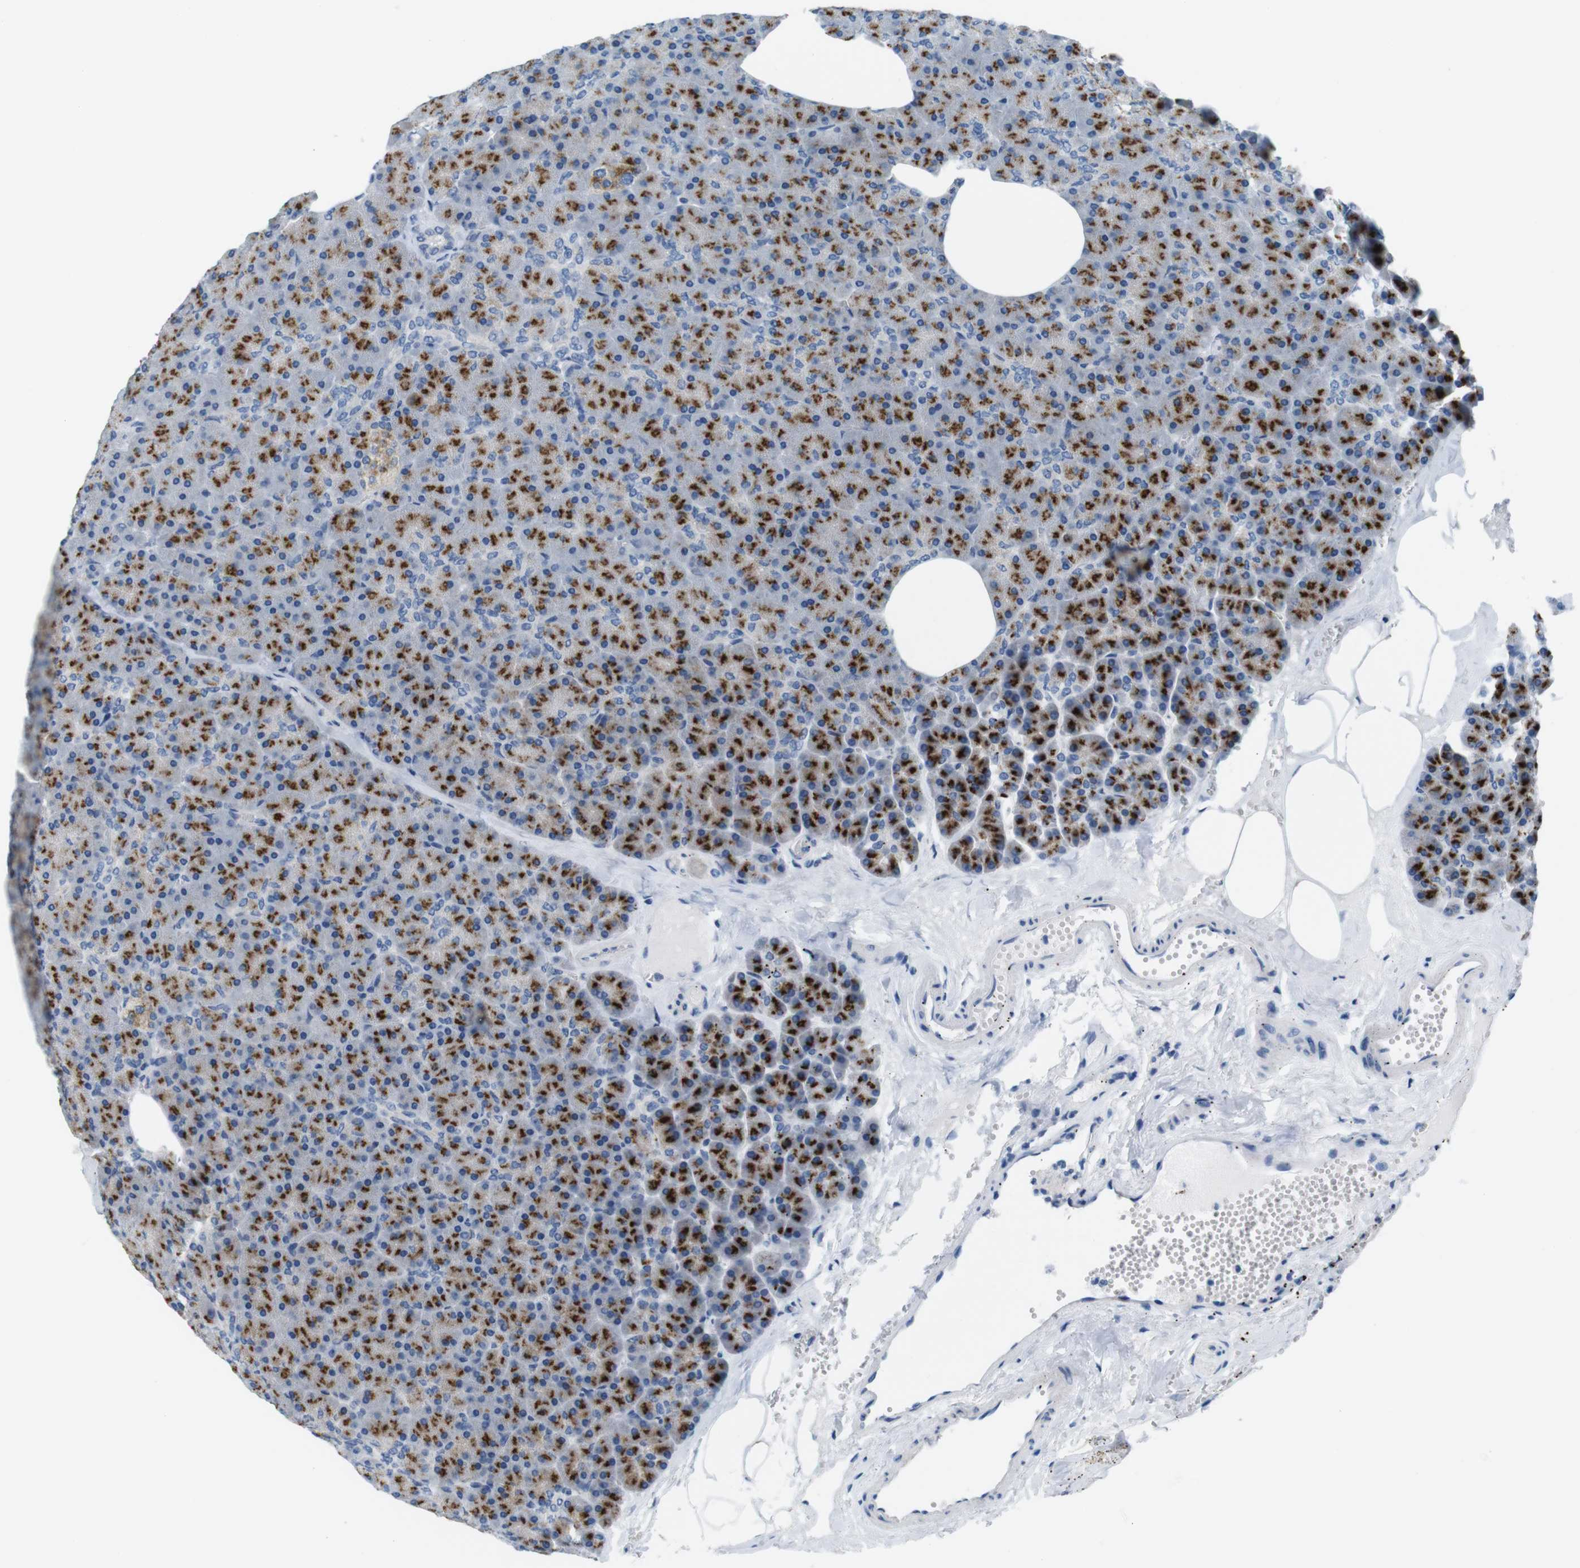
{"staining": {"intensity": "strong", "quantity": ">75%", "location": "cytoplasmic/membranous"}, "tissue": "pancreas", "cell_type": "Exocrine glandular cells", "image_type": "normal", "snomed": [{"axis": "morphology", "description": "Normal tissue, NOS"}, {"axis": "topography", "description": "Pancreas"}], "caption": "Immunohistochemical staining of normal pancreas displays strong cytoplasmic/membranous protein expression in approximately >75% of exocrine glandular cells. (DAB = brown stain, brightfield microscopy at high magnification).", "gene": "GOLGA2", "patient": {"sex": "female", "age": 35}}